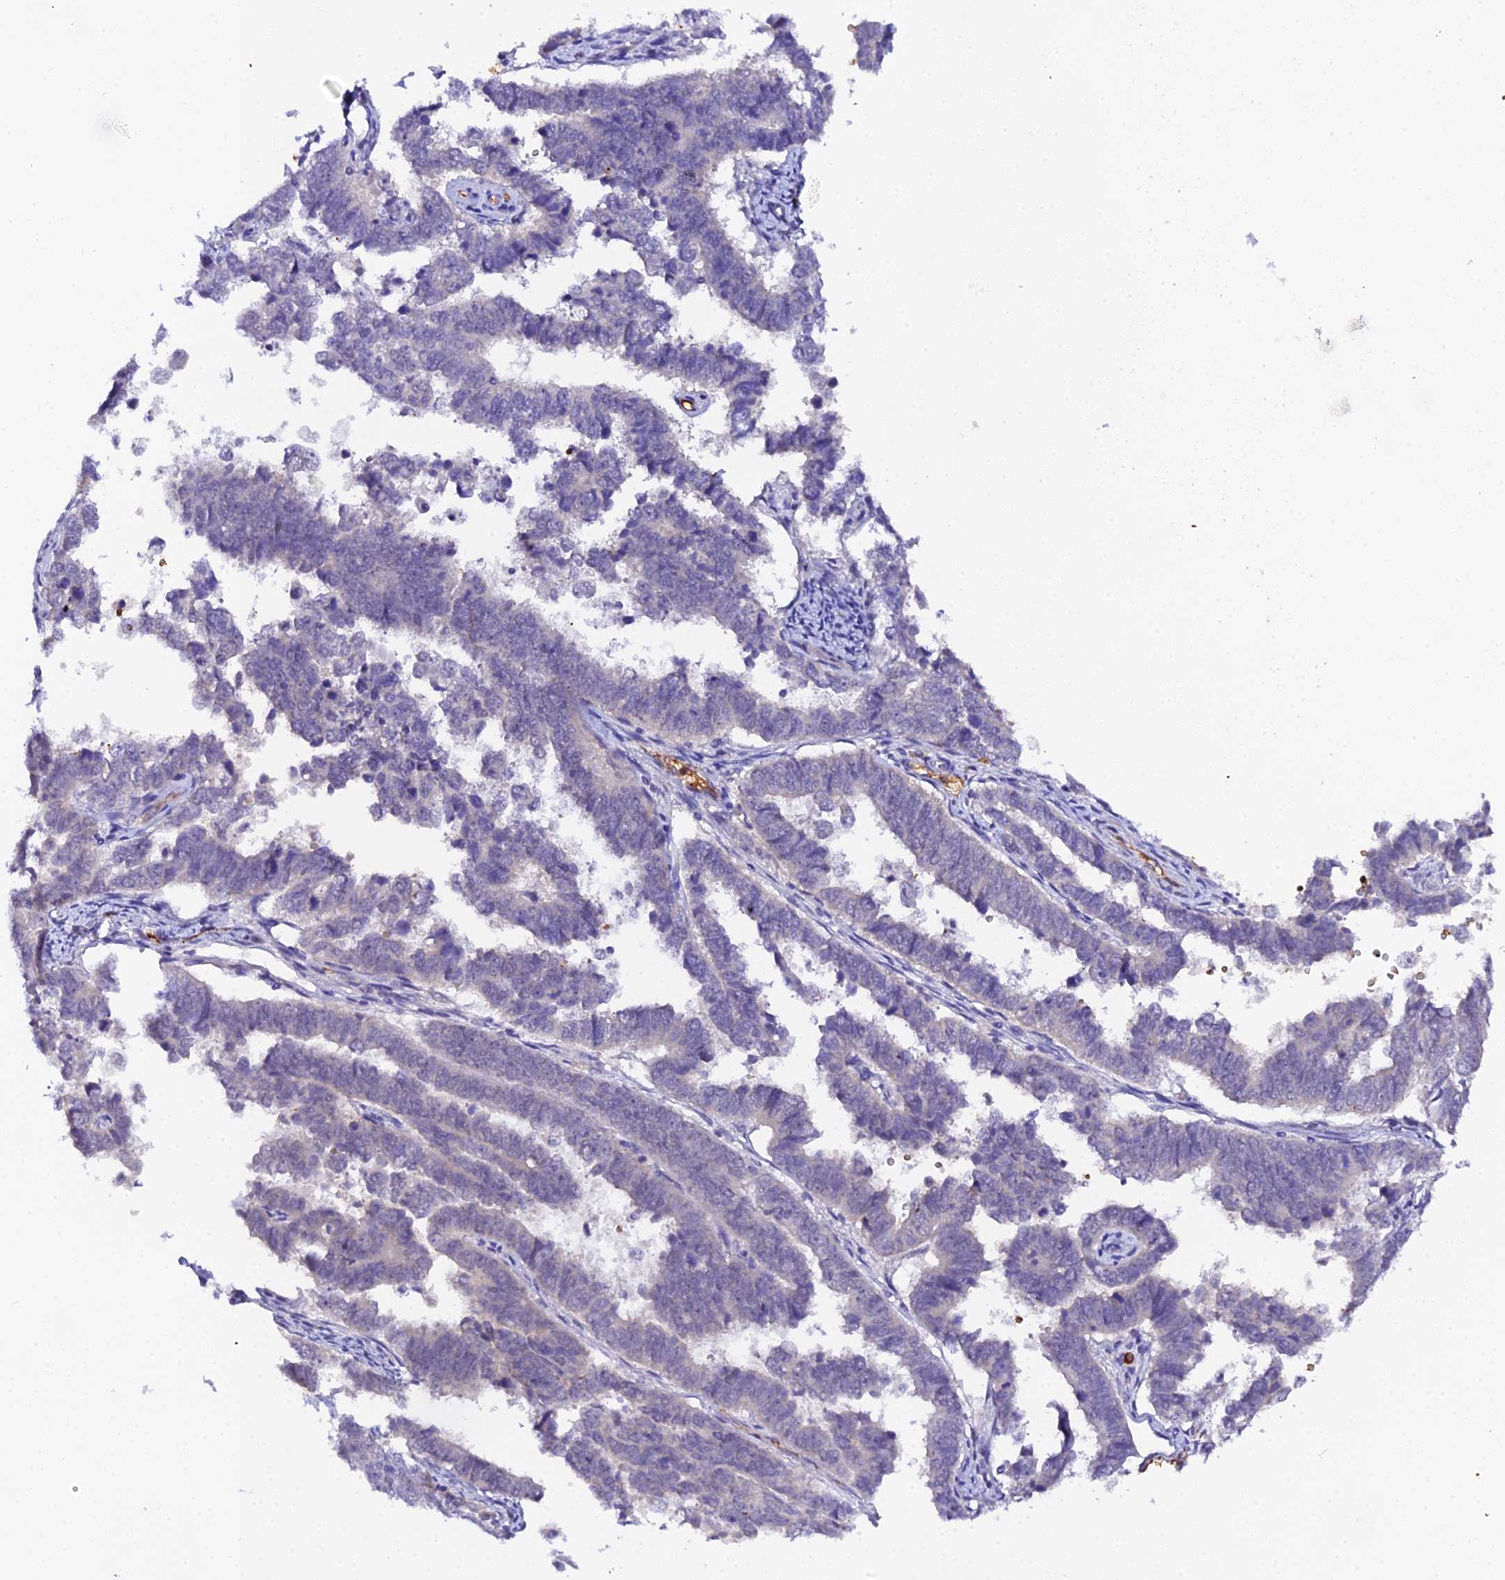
{"staining": {"intensity": "weak", "quantity": "<25%", "location": "cytoplasmic/membranous"}, "tissue": "endometrial cancer", "cell_type": "Tumor cells", "image_type": "cancer", "snomed": [{"axis": "morphology", "description": "Adenocarcinoma, NOS"}, {"axis": "topography", "description": "Endometrium"}], "caption": "Immunohistochemistry micrograph of endometrial adenocarcinoma stained for a protein (brown), which reveals no expression in tumor cells.", "gene": "CFAP45", "patient": {"sex": "female", "age": 75}}